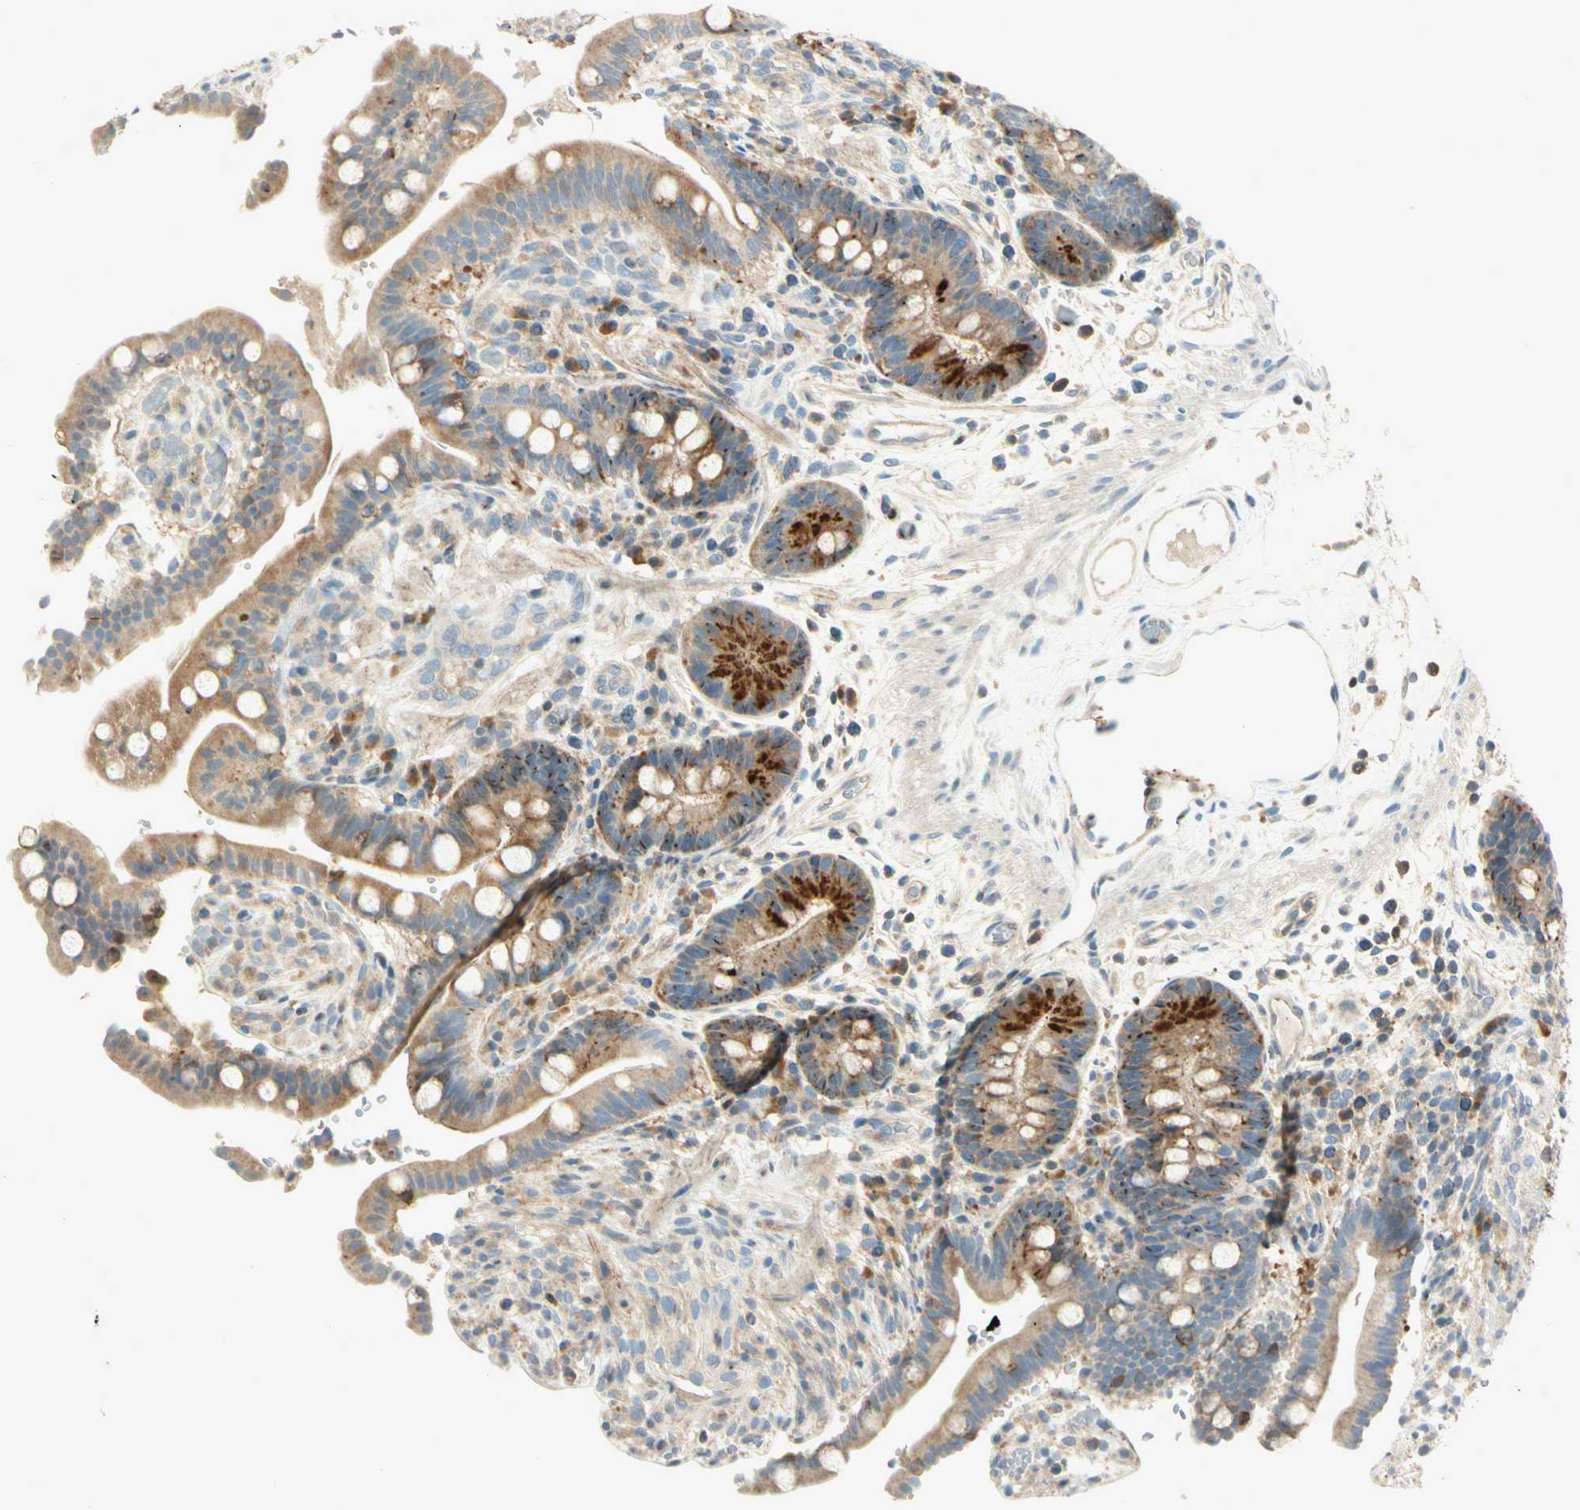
{"staining": {"intensity": "weak", "quantity": ">75%", "location": "cytoplasmic/membranous"}, "tissue": "colon", "cell_type": "Endothelial cells", "image_type": "normal", "snomed": [{"axis": "morphology", "description": "Normal tissue, NOS"}, {"axis": "topography", "description": "Colon"}], "caption": "IHC of normal colon shows low levels of weak cytoplasmic/membranous staining in approximately >75% of endothelial cells. The protein of interest is shown in brown color, while the nuclei are stained blue.", "gene": "CDH6", "patient": {"sex": "male", "age": 73}}